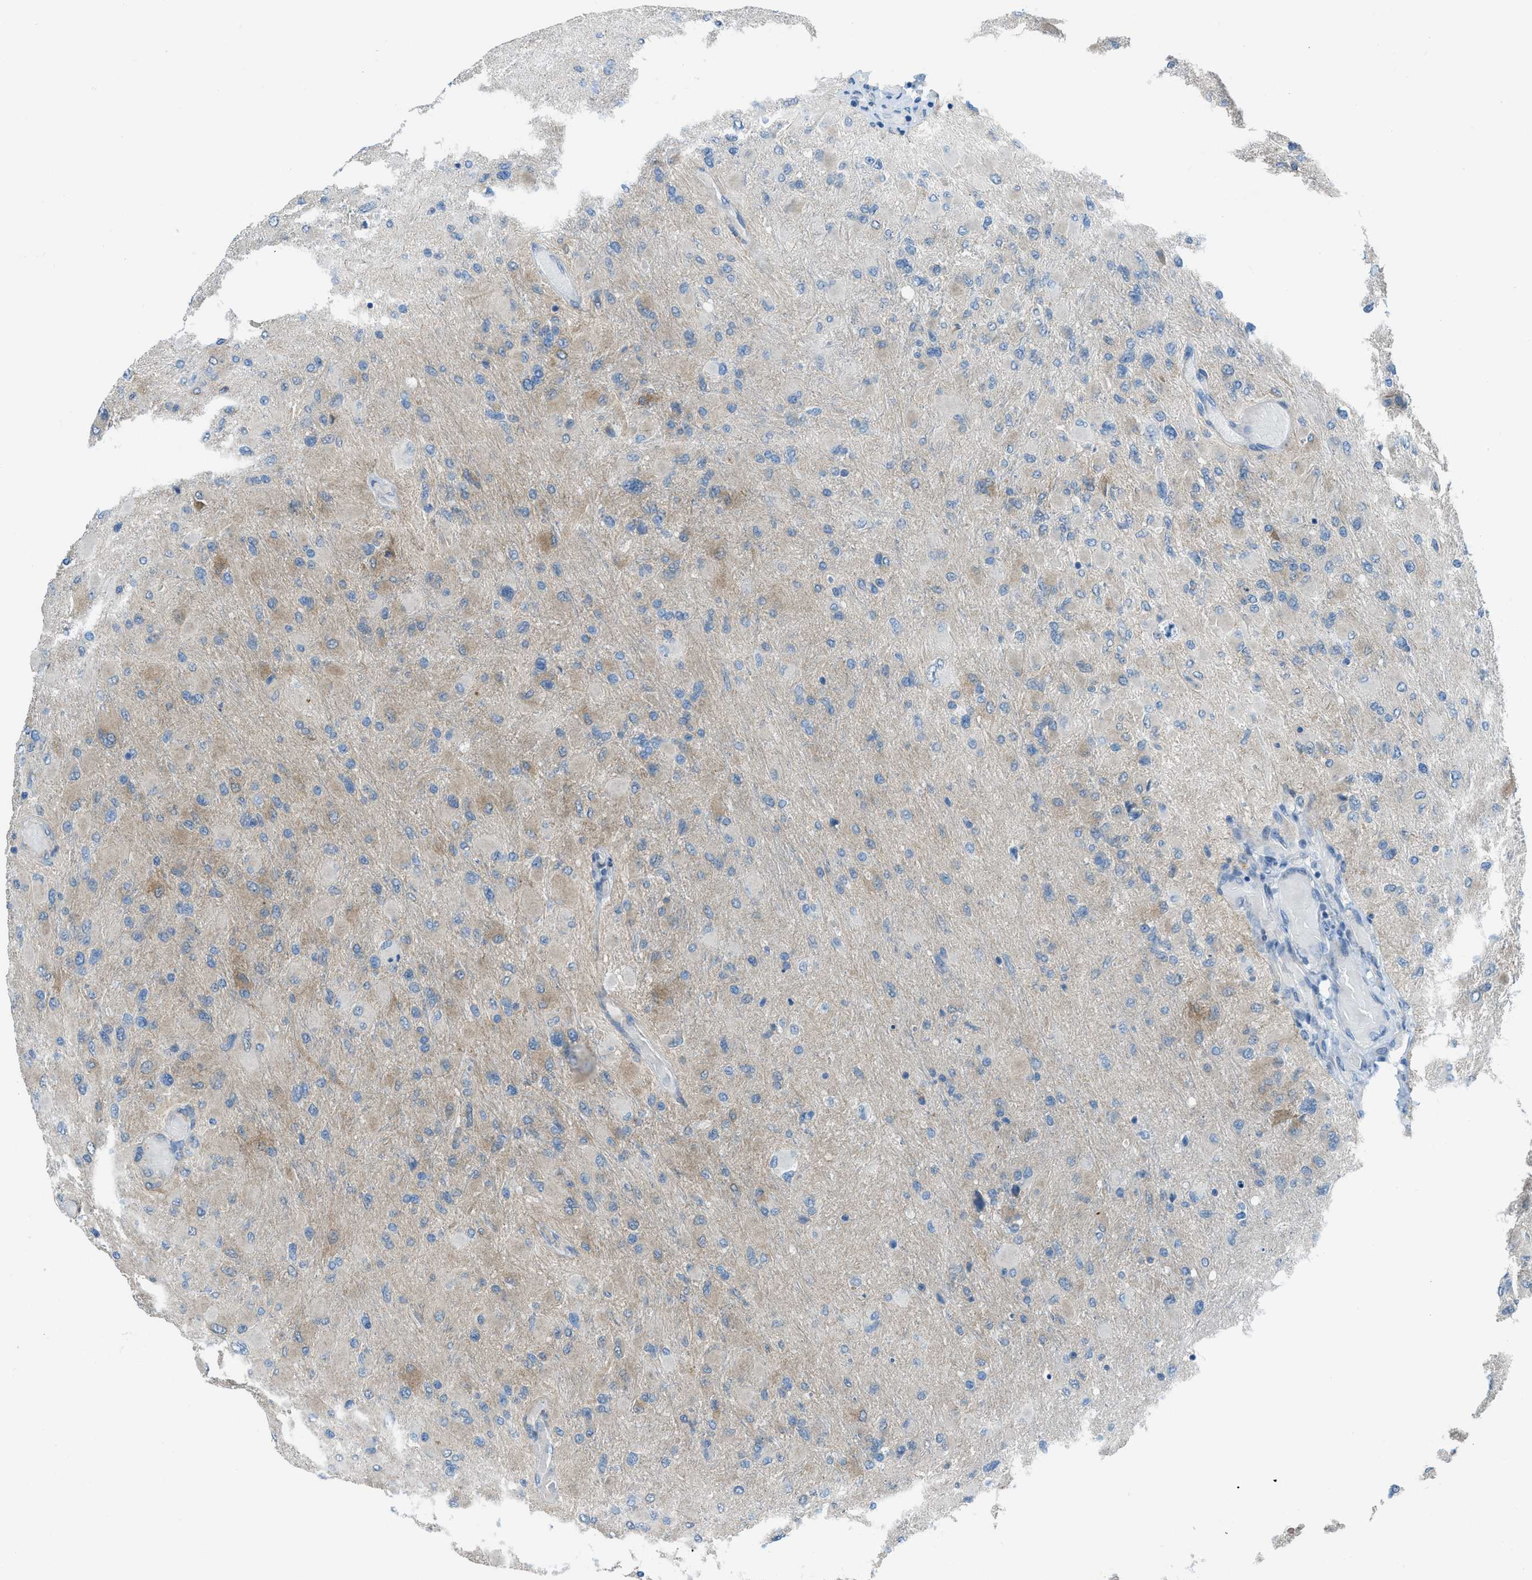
{"staining": {"intensity": "weak", "quantity": "25%-75%", "location": "cytoplasmic/membranous"}, "tissue": "glioma", "cell_type": "Tumor cells", "image_type": "cancer", "snomed": [{"axis": "morphology", "description": "Glioma, malignant, High grade"}, {"axis": "topography", "description": "Cerebral cortex"}], "caption": "Immunohistochemistry (IHC) staining of glioma, which displays low levels of weak cytoplasmic/membranous positivity in about 25%-75% of tumor cells indicating weak cytoplasmic/membranous protein positivity. The staining was performed using DAB (3,3'-diaminobenzidine) (brown) for protein detection and nuclei were counterstained in hematoxylin (blue).", "gene": "PRKN", "patient": {"sex": "female", "age": 36}}